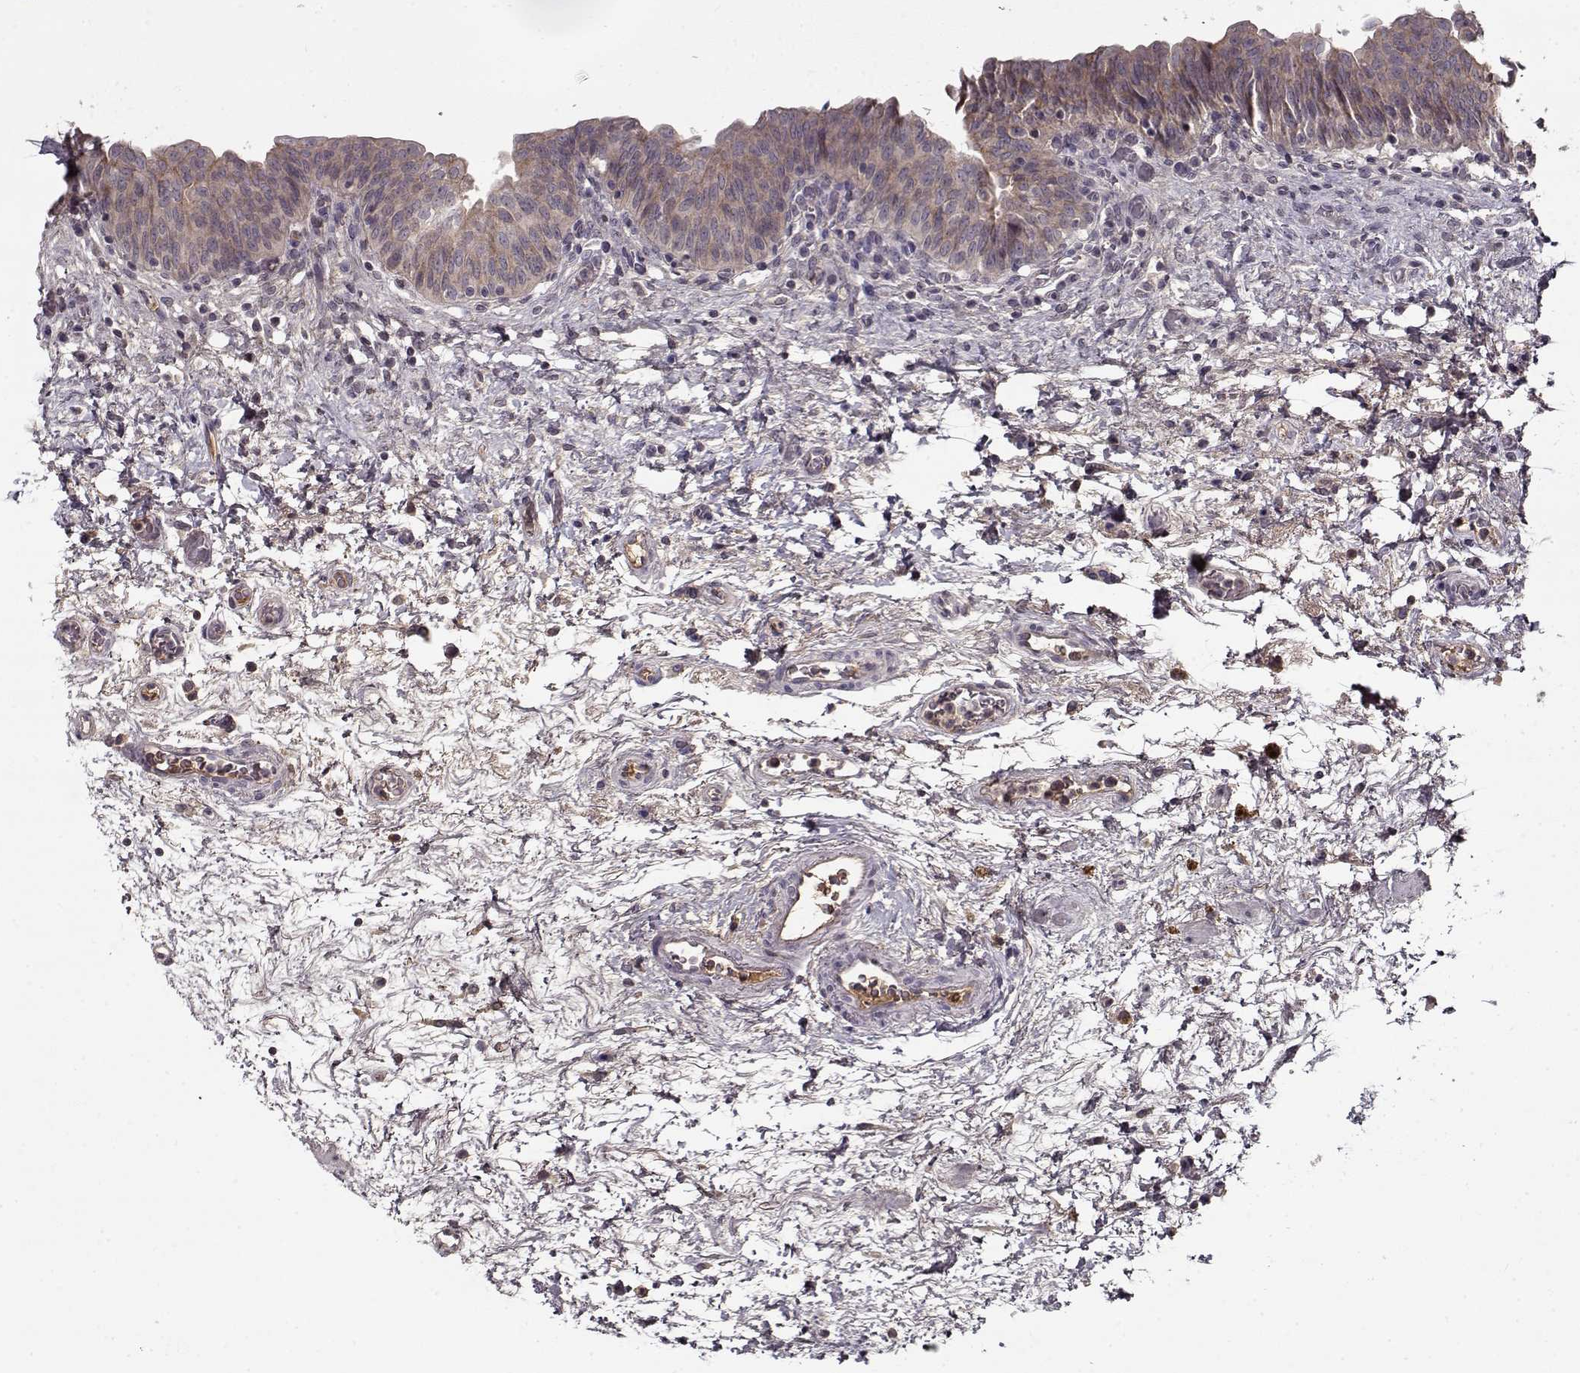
{"staining": {"intensity": "weak", "quantity": "25%-75%", "location": "cytoplasmic/membranous"}, "tissue": "urinary bladder", "cell_type": "Urothelial cells", "image_type": "normal", "snomed": [{"axis": "morphology", "description": "Normal tissue, NOS"}, {"axis": "topography", "description": "Urinary bladder"}], "caption": "A low amount of weak cytoplasmic/membranous expression is present in approximately 25%-75% of urothelial cells in benign urinary bladder. (DAB (3,3'-diaminobenzidine) IHC with brightfield microscopy, high magnification).", "gene": "AFM", "patient": {"sex": "male", "age": 69}}